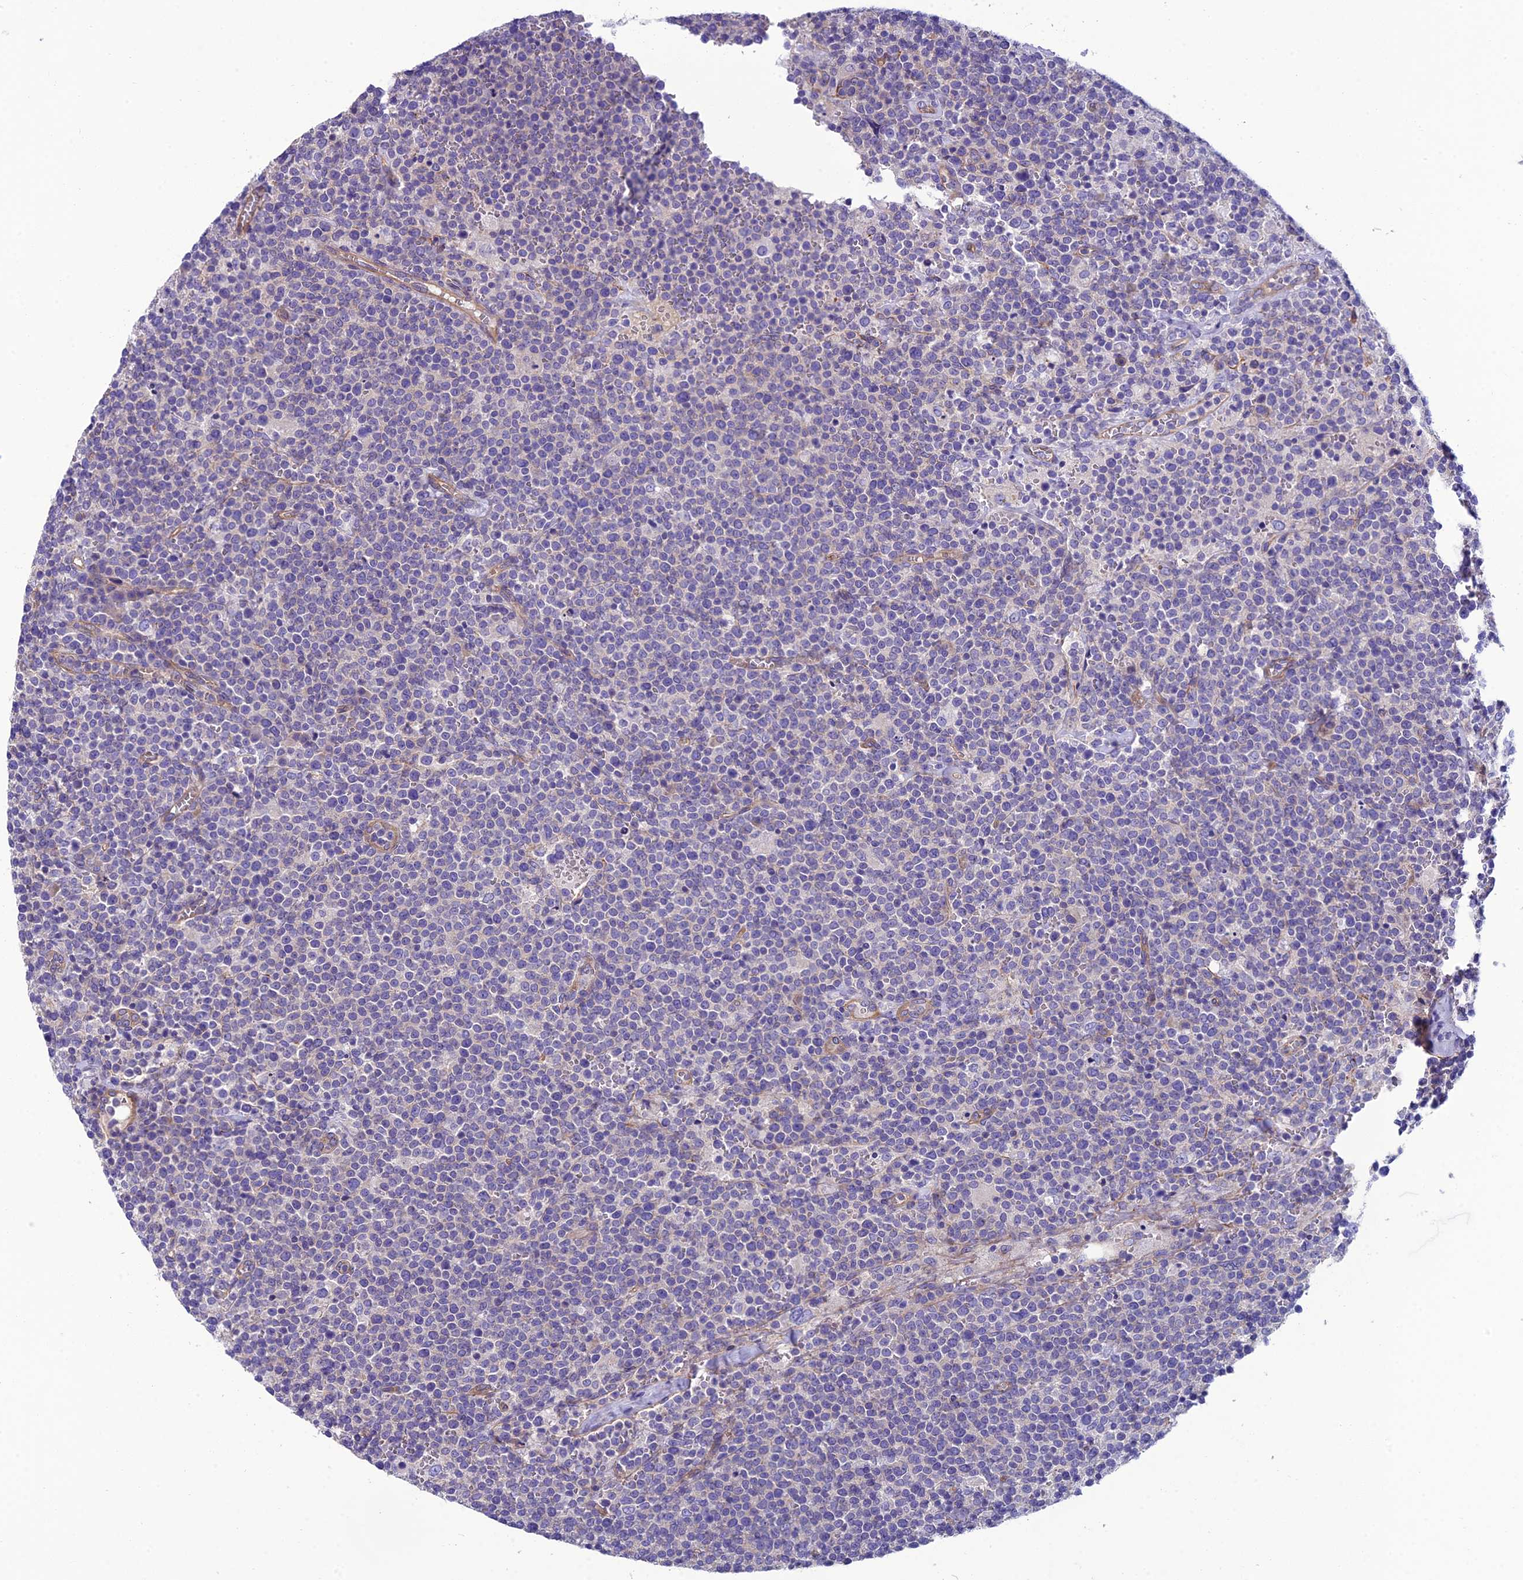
{"staining": {"intensity": "negative", "quantity": "none", "location": "none"}, "tissue": "lymphoma", "cell_type": "Tumor cells", "image_type": "cancer", "snomed": [{"axis": "morphology", "description": "Malignant lymphoma, non-Hodgkin's type, High grade"}, {"axis": "topography", "description": "Lymph node"}], "caption": "The photomicrograph displays no staining of tumor cells in lymphoma.", "gene": "PPFIA3", "patient": {"sex": "male", "age": 61}}